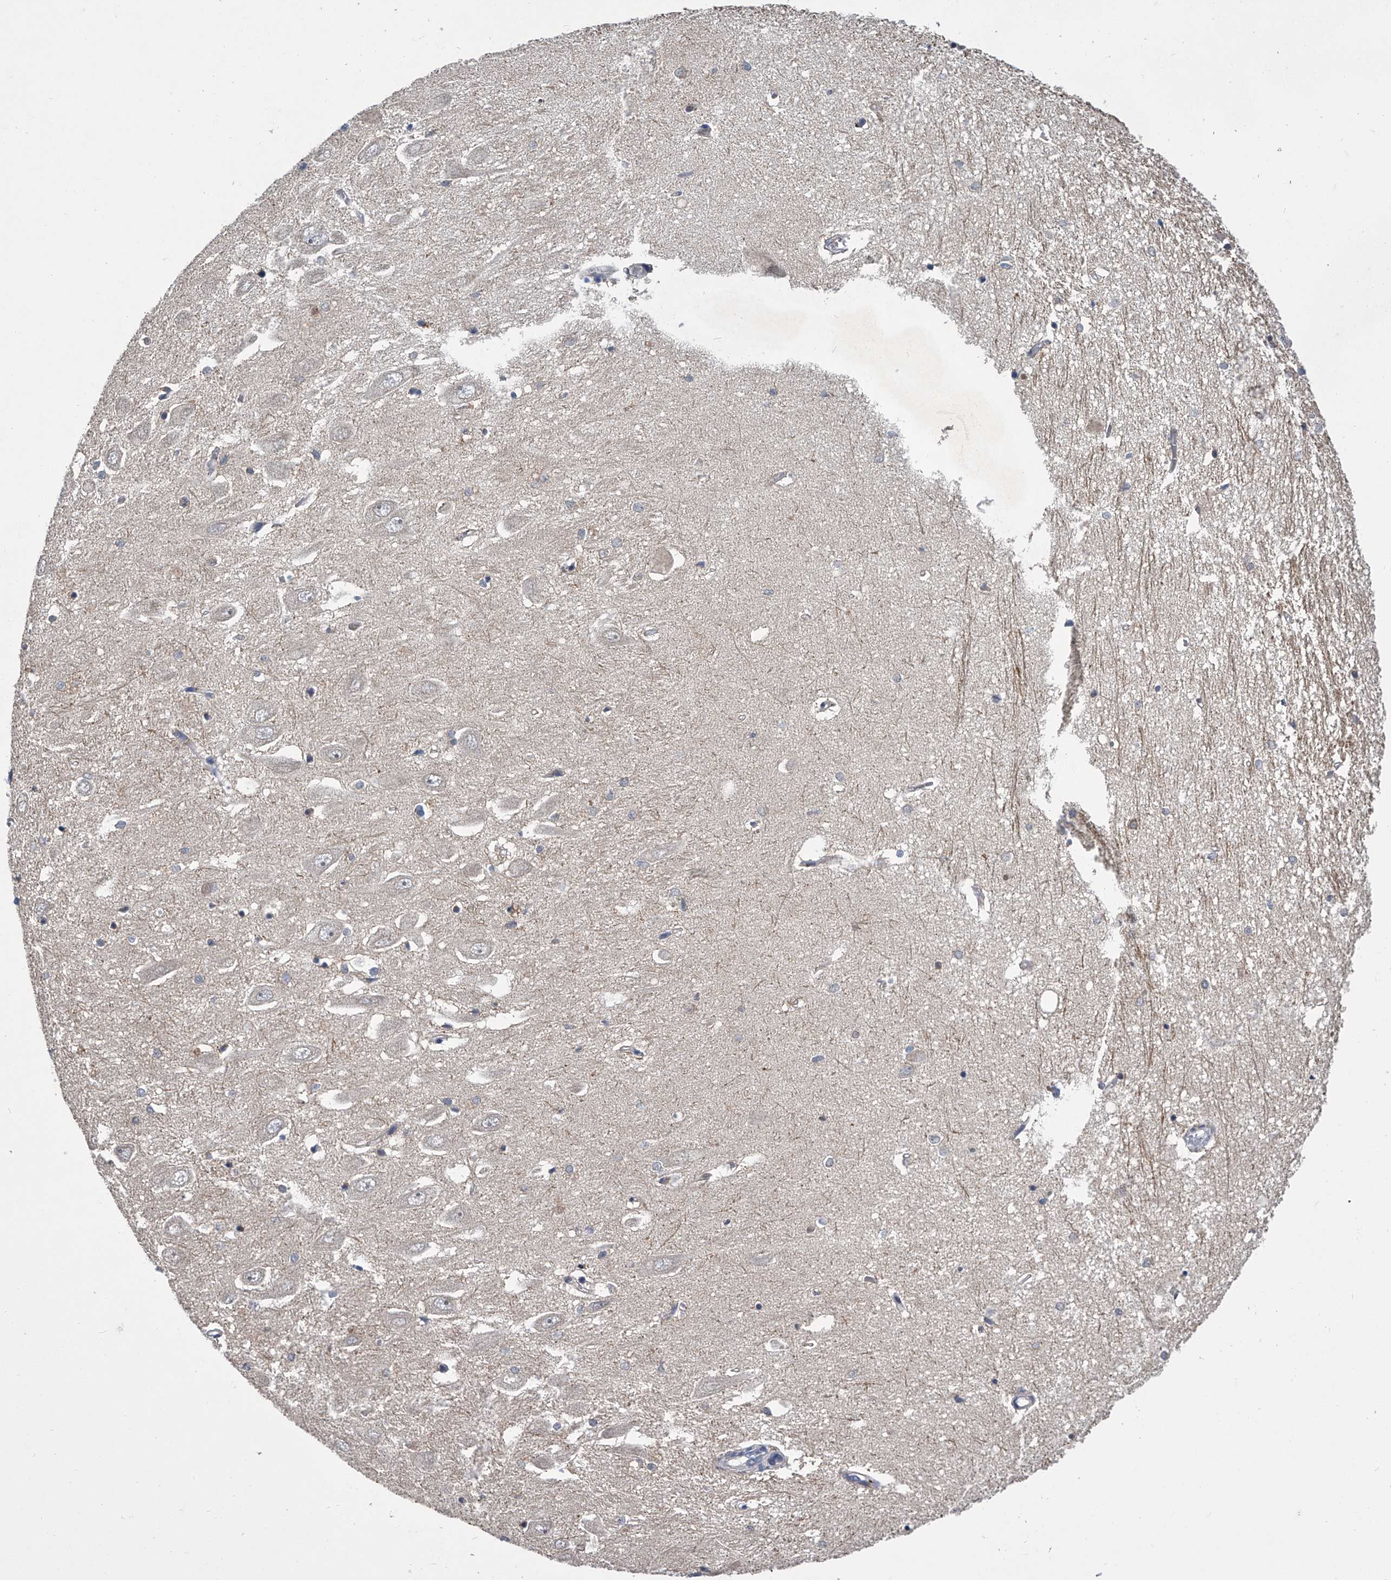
{"staining": {"intensity": "negative", "quantity": "none", "location": "none"}, "tissue": "hippocampus", "cell_type": "Glial cells", "image_type": "normal", "snomed": [{"axis": "morphology", "description": "Normal tissue, NOS"}, {"axis": "topography", "description": "Hippocampus"}], "caption": "DAB immunohistochemical staining of normal human hippocampus displays no significant positivity in glial cells.", "gene": "MAP4K3", "patient": {"sex": "female", "age": 64}}